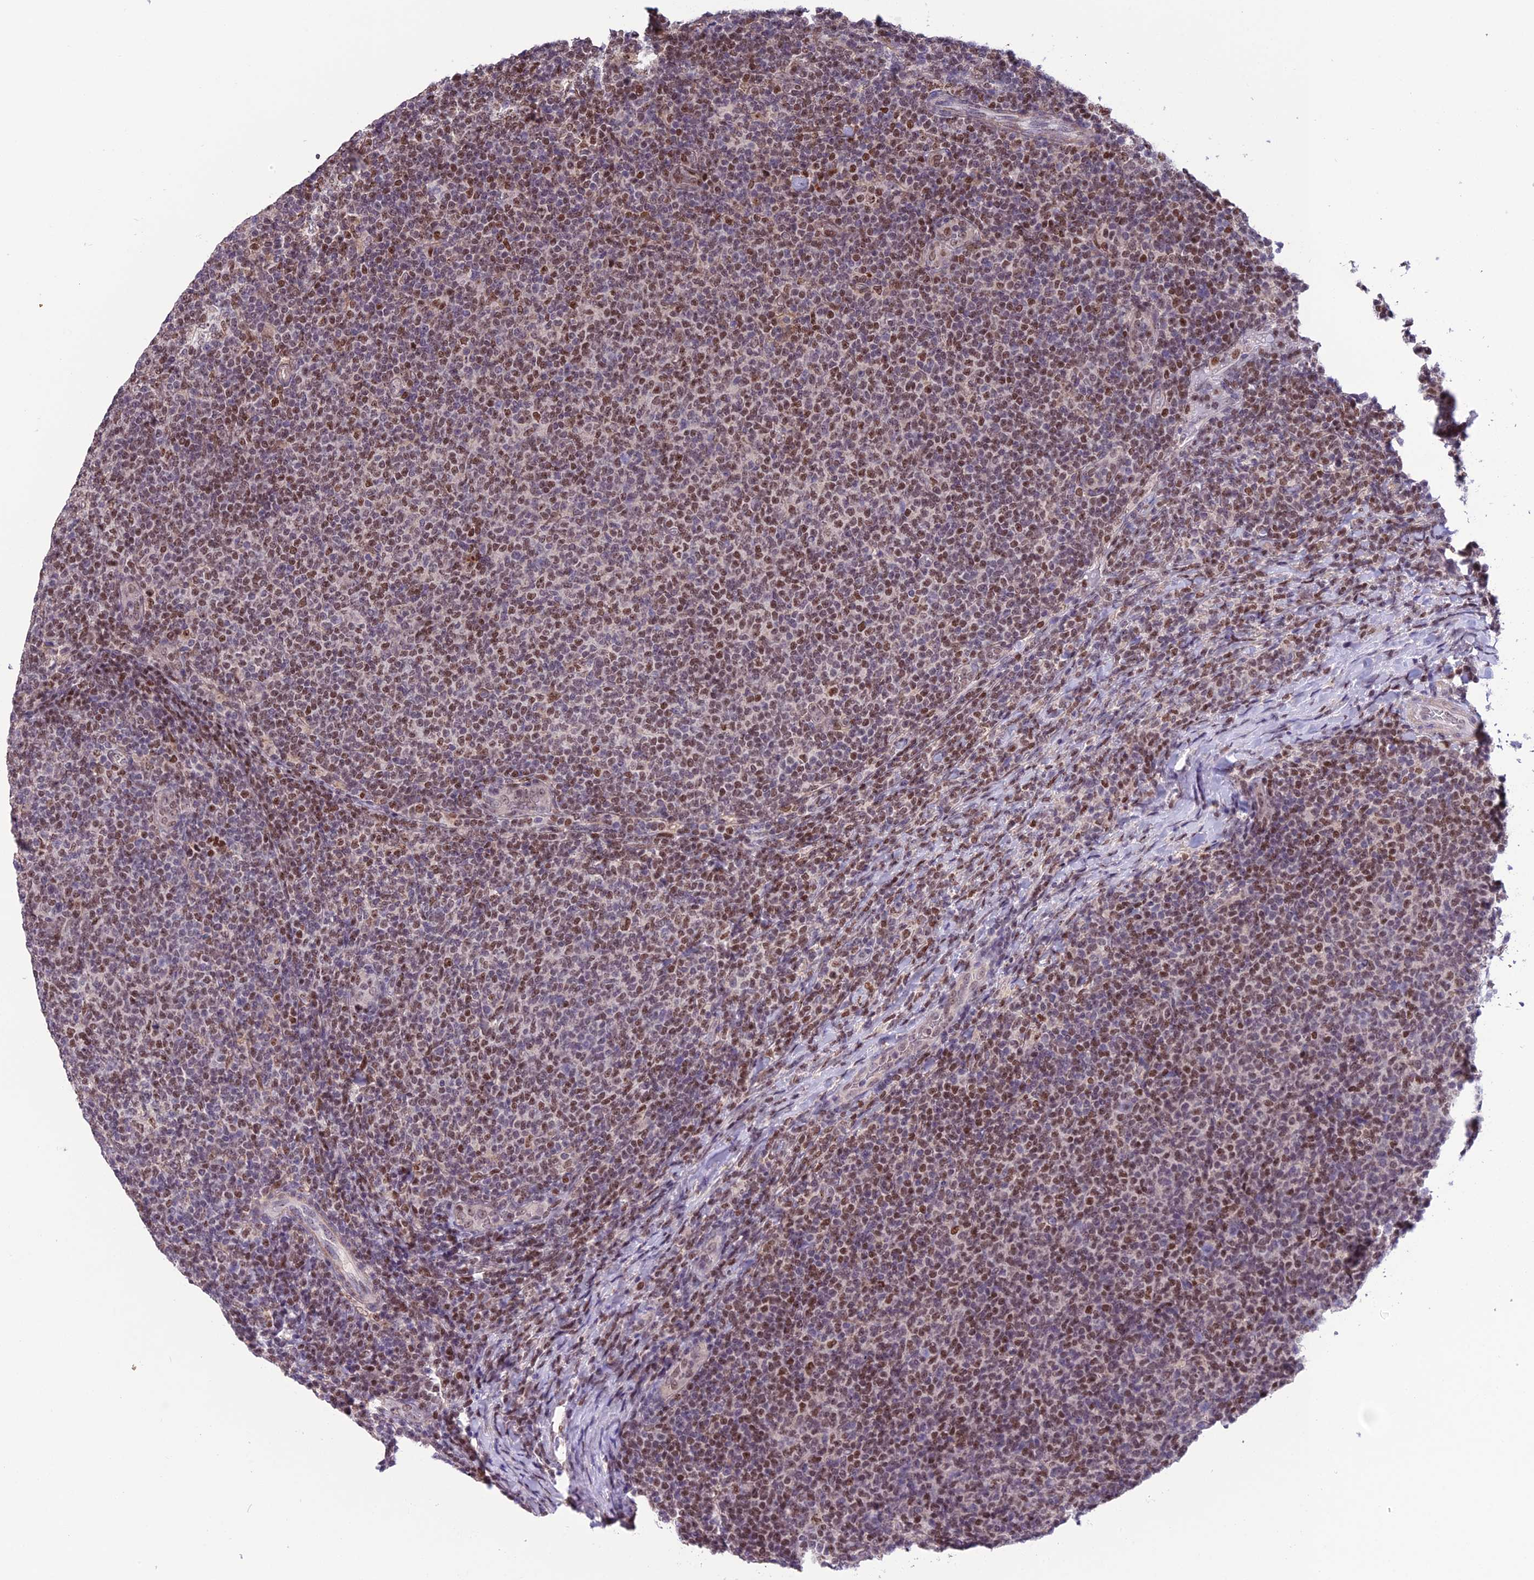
{"staining": {"intensity": "moderate", "quantity": ">75%", "location": "nuclear"}, "tissue": "lymphoma", "cell_type": "Tumor cells", "image_type": "cancer", "snomed": [{"axis": "morphology", "description": "Malignant lymphoma, non-Hodgkin's type, Low grade"}, {"axis": "topography", "description": "Lymph node"}], "caption": "Moderate nuclear staining is appreciated in approximately >75% of tumor cells in lymphoma. Immunohistochemistry (ihc) stains the protein of interest in brown and the nuclei are stained blue.", "gene": "MIS12", "patient": {"sex": "male", "age": 66}}